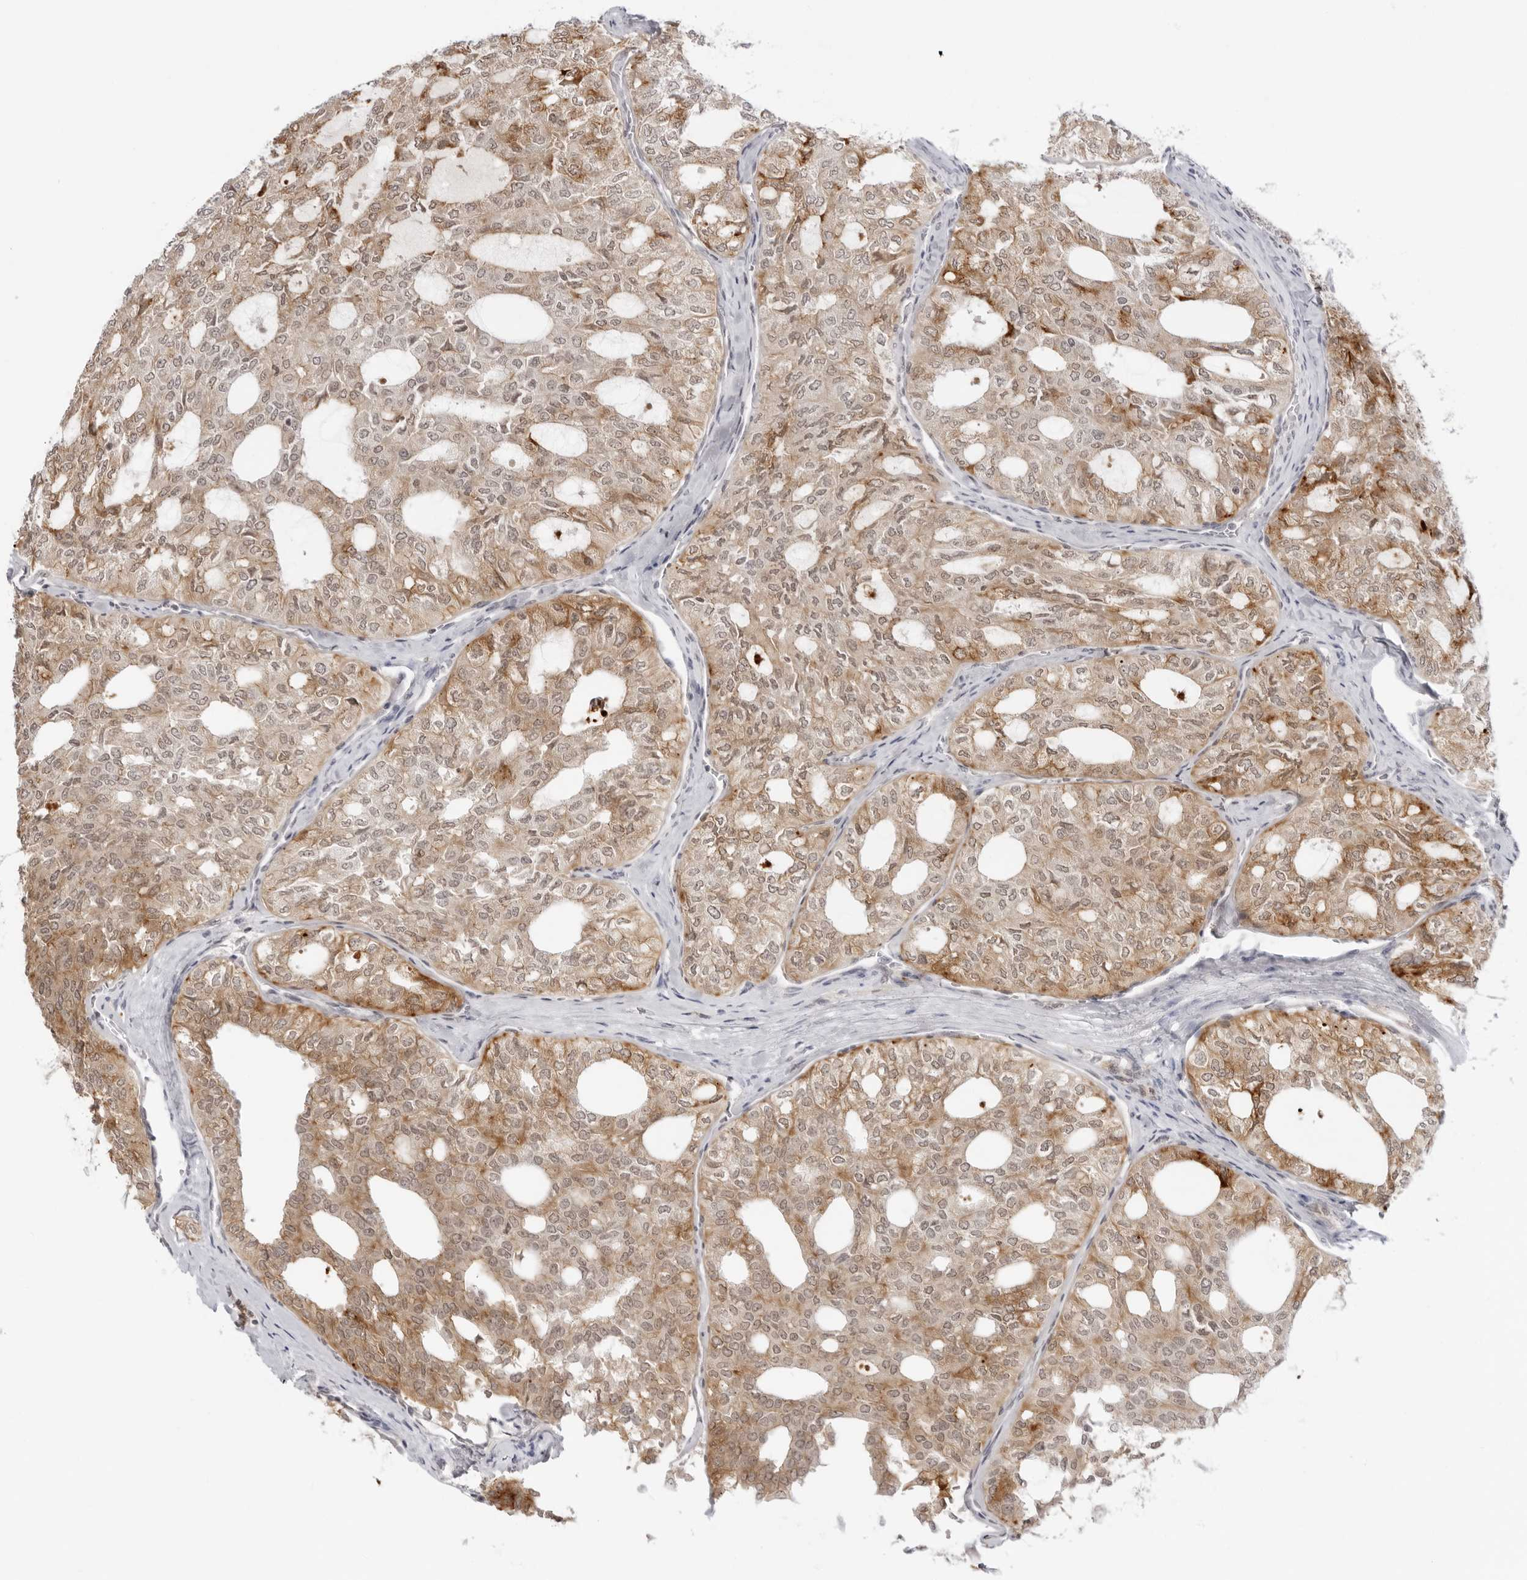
{"staining": {"intensity": "moderate", "quantity": ">75%", "location": "cytoplasmic/membranous"}, "tissue": "thyroid cancer", "cell_type": "Tumor cells", "image_type": "cancer", "snomed": [{"axis": "morphology", "description": "Follicular adenoma carcinoma, NOS"}, {"axis": "topography", "description": "Thyroid gland"}], "caption": "Immunohistochemical staining of thyroid cancer demonstrates medium levels of moderate cytoplasmic/membranous protein positivity in about >75% of tumor cells.", "gene": "TRAPPC3", "patient": {"sex": "male", "age": 75}}